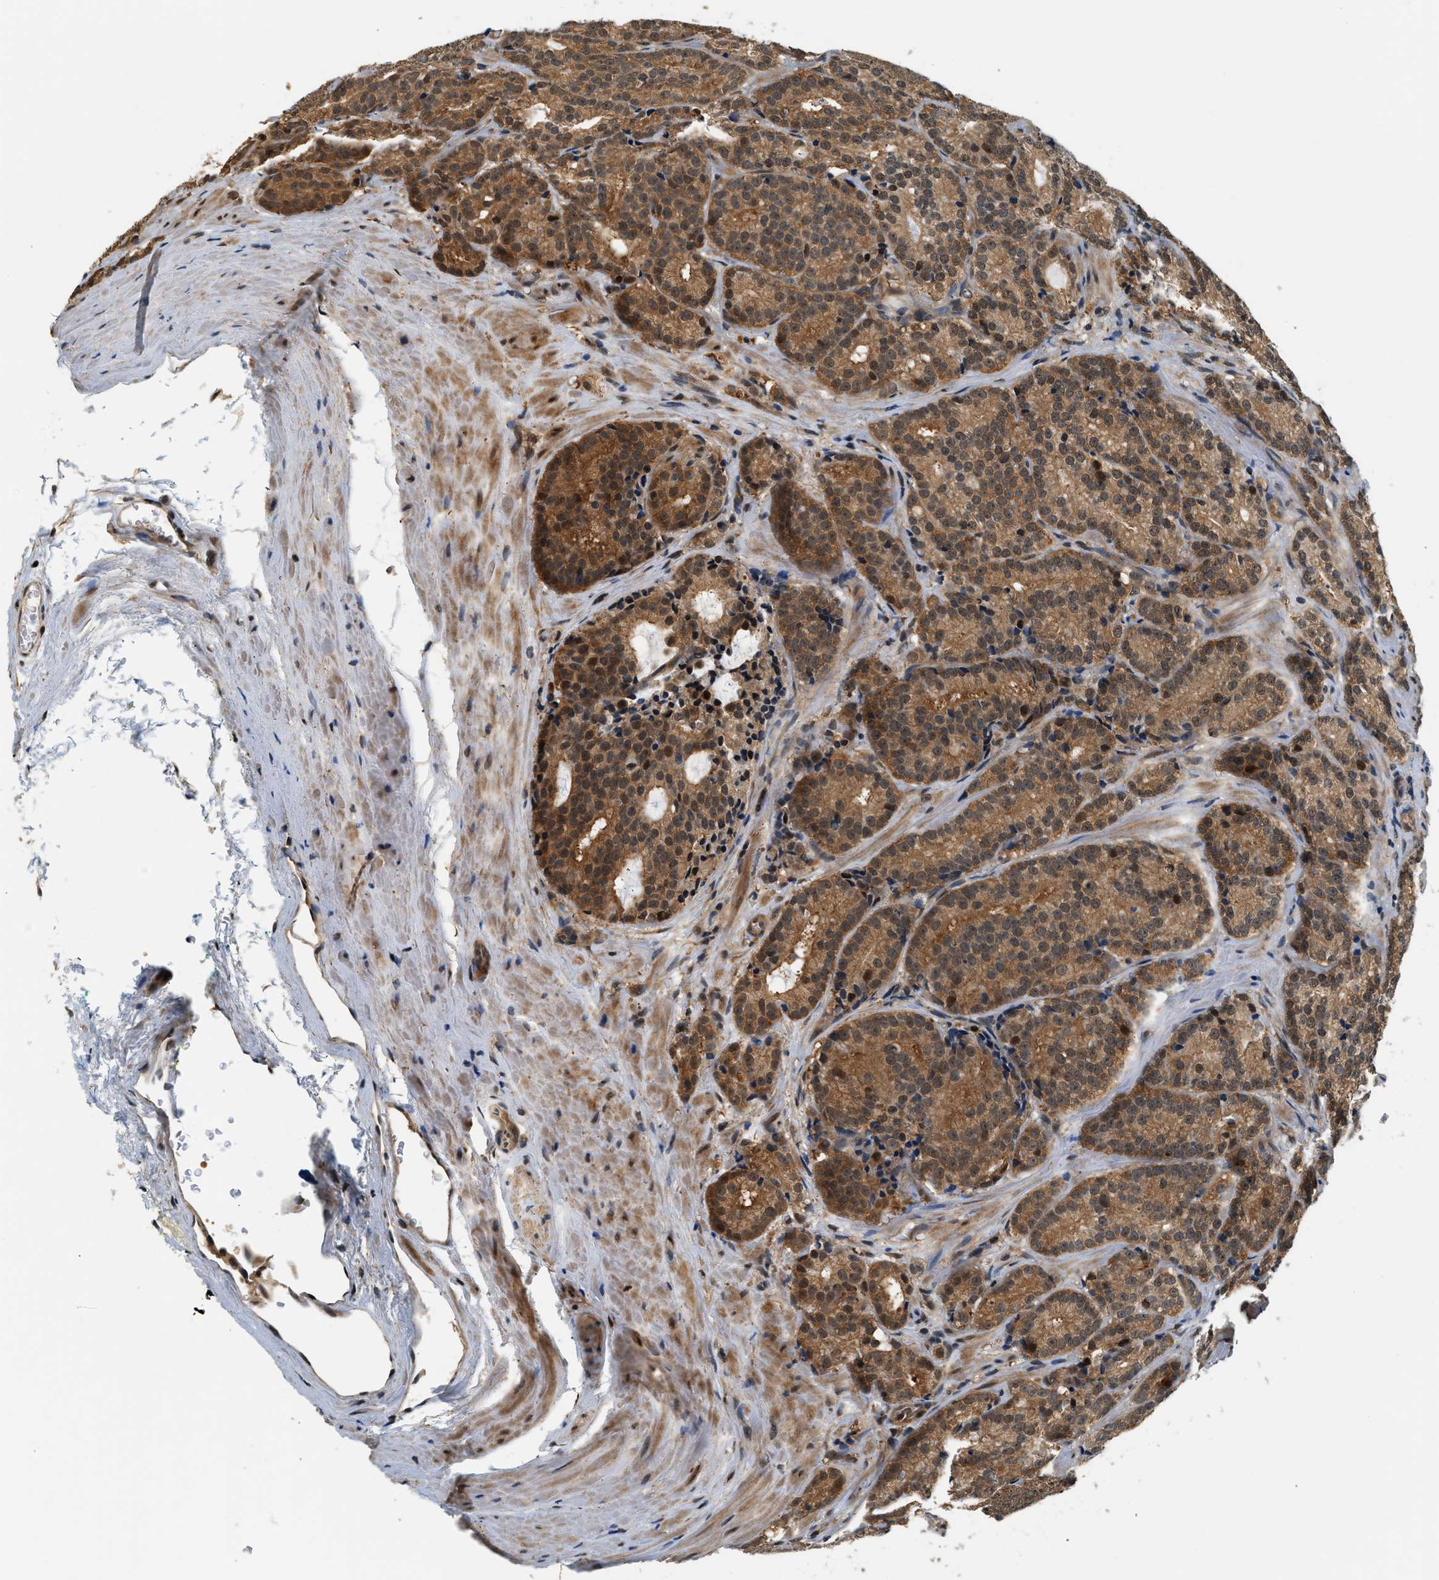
{"staining": {"intensity": "strong", "quantity": ">75%", "location": "cytoplasmic/membranous"}, "tissue": "prostate cancer", "cell_type": "Tumor cells", "image_type": "cancer", "snomed": [{"axis": "morphology", "description": "Adenocarcinoma, High grade"}, {"axis": "topography", "description": "Prostate"}], "caption": "Immunohistochemical staining of human high-grade adenocarcinoma (prostate) displays high levels of strong cytoplasmic/membranous protein expression in about >75% of tumor cells.", "gene": "PSMD3", "patient": {"sex": "male", "age": 61}}